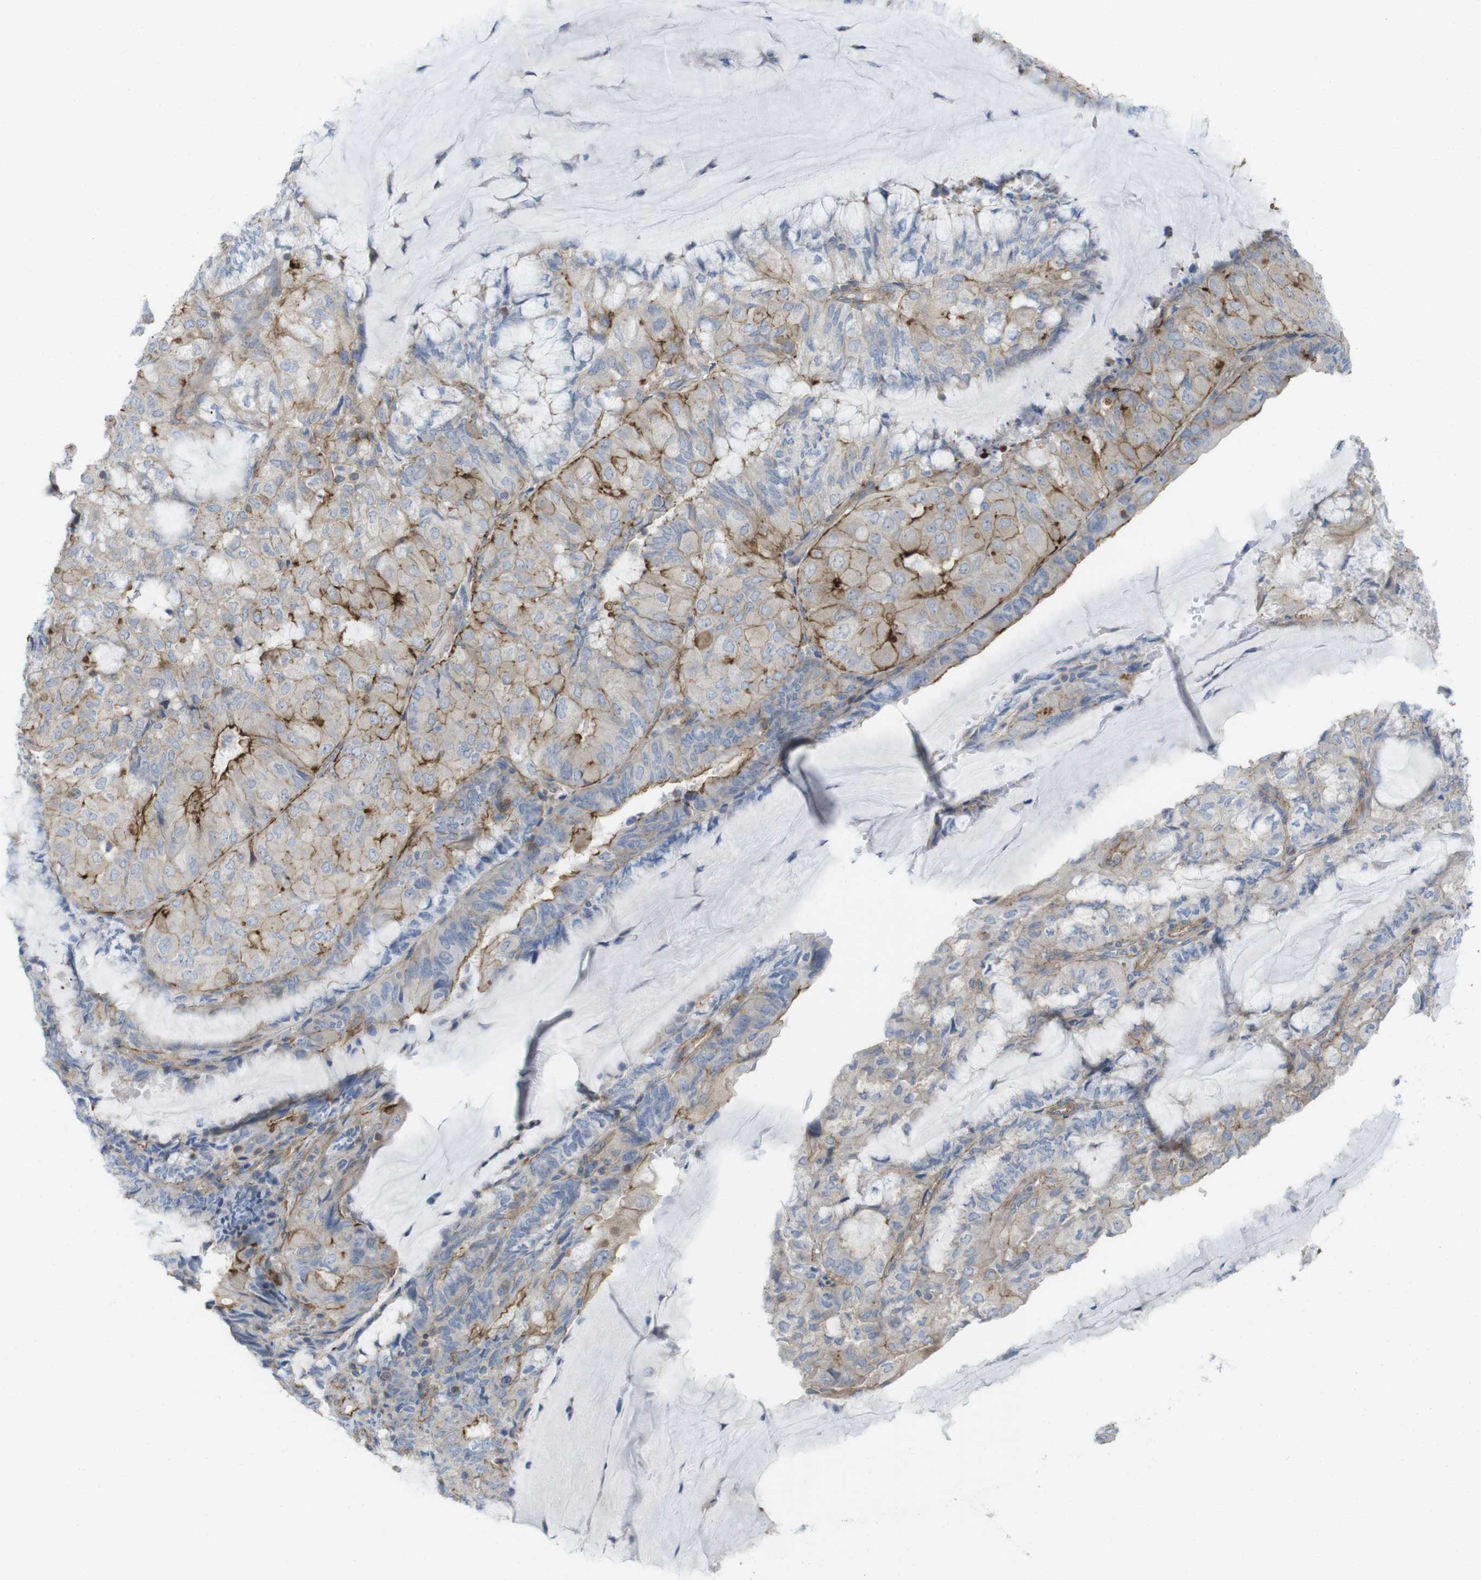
{"staining": {"intensity": "moderate", "quantity": "<25%", "location": "cytoplasmic/membranous"}, "tissue": "endometrial cancer", "cell_type": "Tumor cells", "image_type": "cancer", "snomed": [{"axis": "morphology", "description": "Adenocarcinoma, NOS"}, {"axis": "topography", "description": "Endometrium"}], "caption": "This is a histology image of IHC staining of adenocarcinoma (endometrial), which shows moderate staining in the cytoplasmic/membranous of tumor cells.", "gene": "PREX2", "patient": {"sex": "female", "age": 81}}